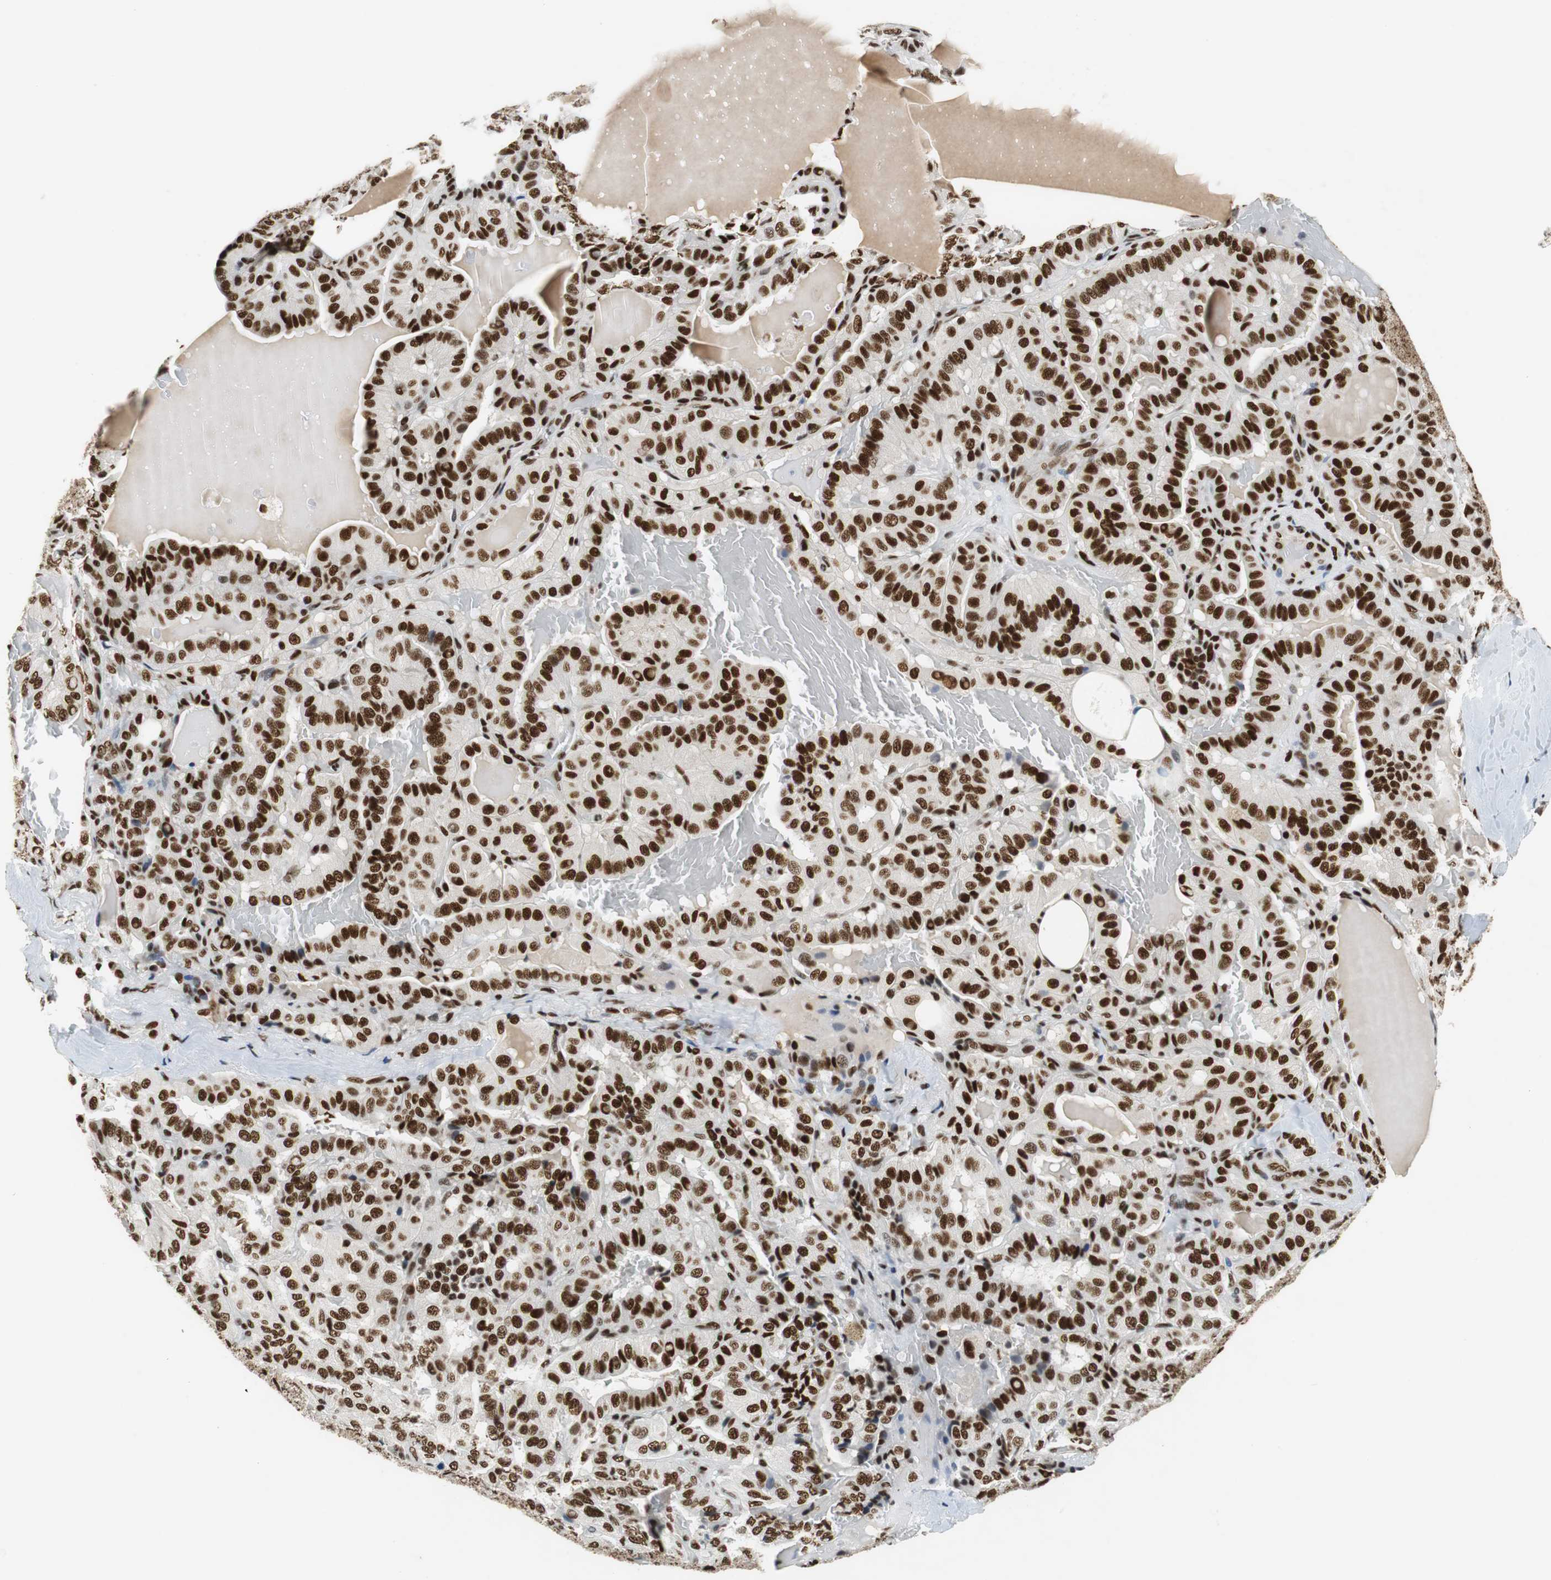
{"staining": {"intensity": "strong", "quantity": ">75%", "location": "nuclear"}, "tissue": "thyroid cancer", "cell_type": "Tumor cells", "image_type": "cancer", "snomed": [{"axis": "morphology", "description": "Papillary adenocarcinoma, NOS"}, {"axis": "topography", "description": "Thyroid gland"}], "caption": "DAB (3,3'-diaminobenzidine) immunohistochemical staining of human thyroid cancer displays strong nuclear protein staining in about >75% of tumor cells. (IHC, brightfield microscopy, high magnification).", "gene": "PRKDC", "patient": {"sex": "male", "age": 77}}